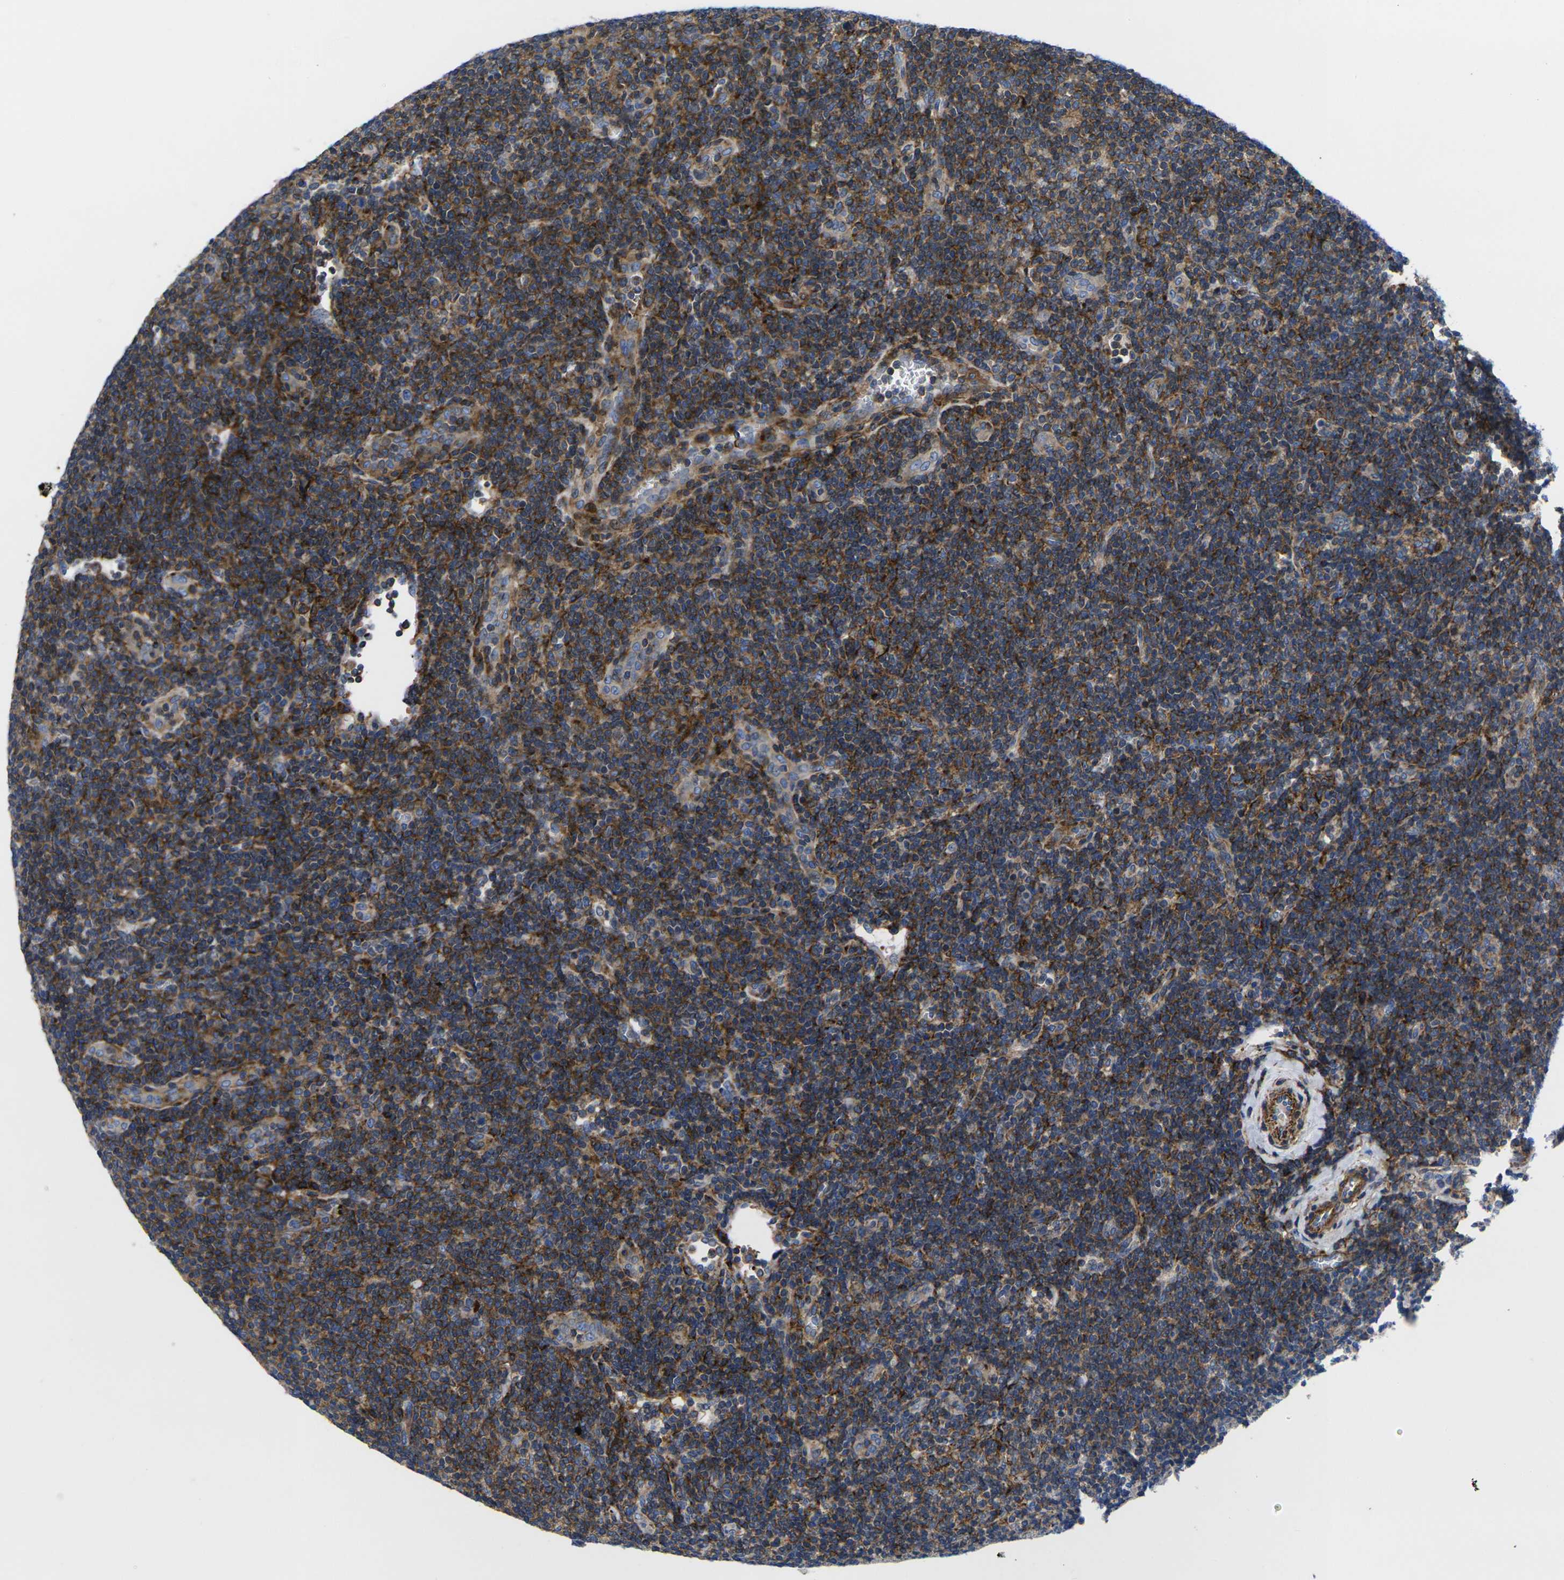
{"staining": {"intensity": "negative", "quantity": "none", "location": "none"}, "tissue": "lymphoma", "cell_type": "Tumor cells", "image_type": "cancer", "snomed": [{"axis": "morphology", "description": "Hodgkin's disease, NOS"}, {"axis": "topography", "description": "Lymph node"}], "caption": "DAB (3,3'-diaminobenzidine) immunohistochemical staining of human lymphoma shows no significant expression in tumor cells.", "gene": "GPR4", "patient": {"sex": "female", "age": 57}}